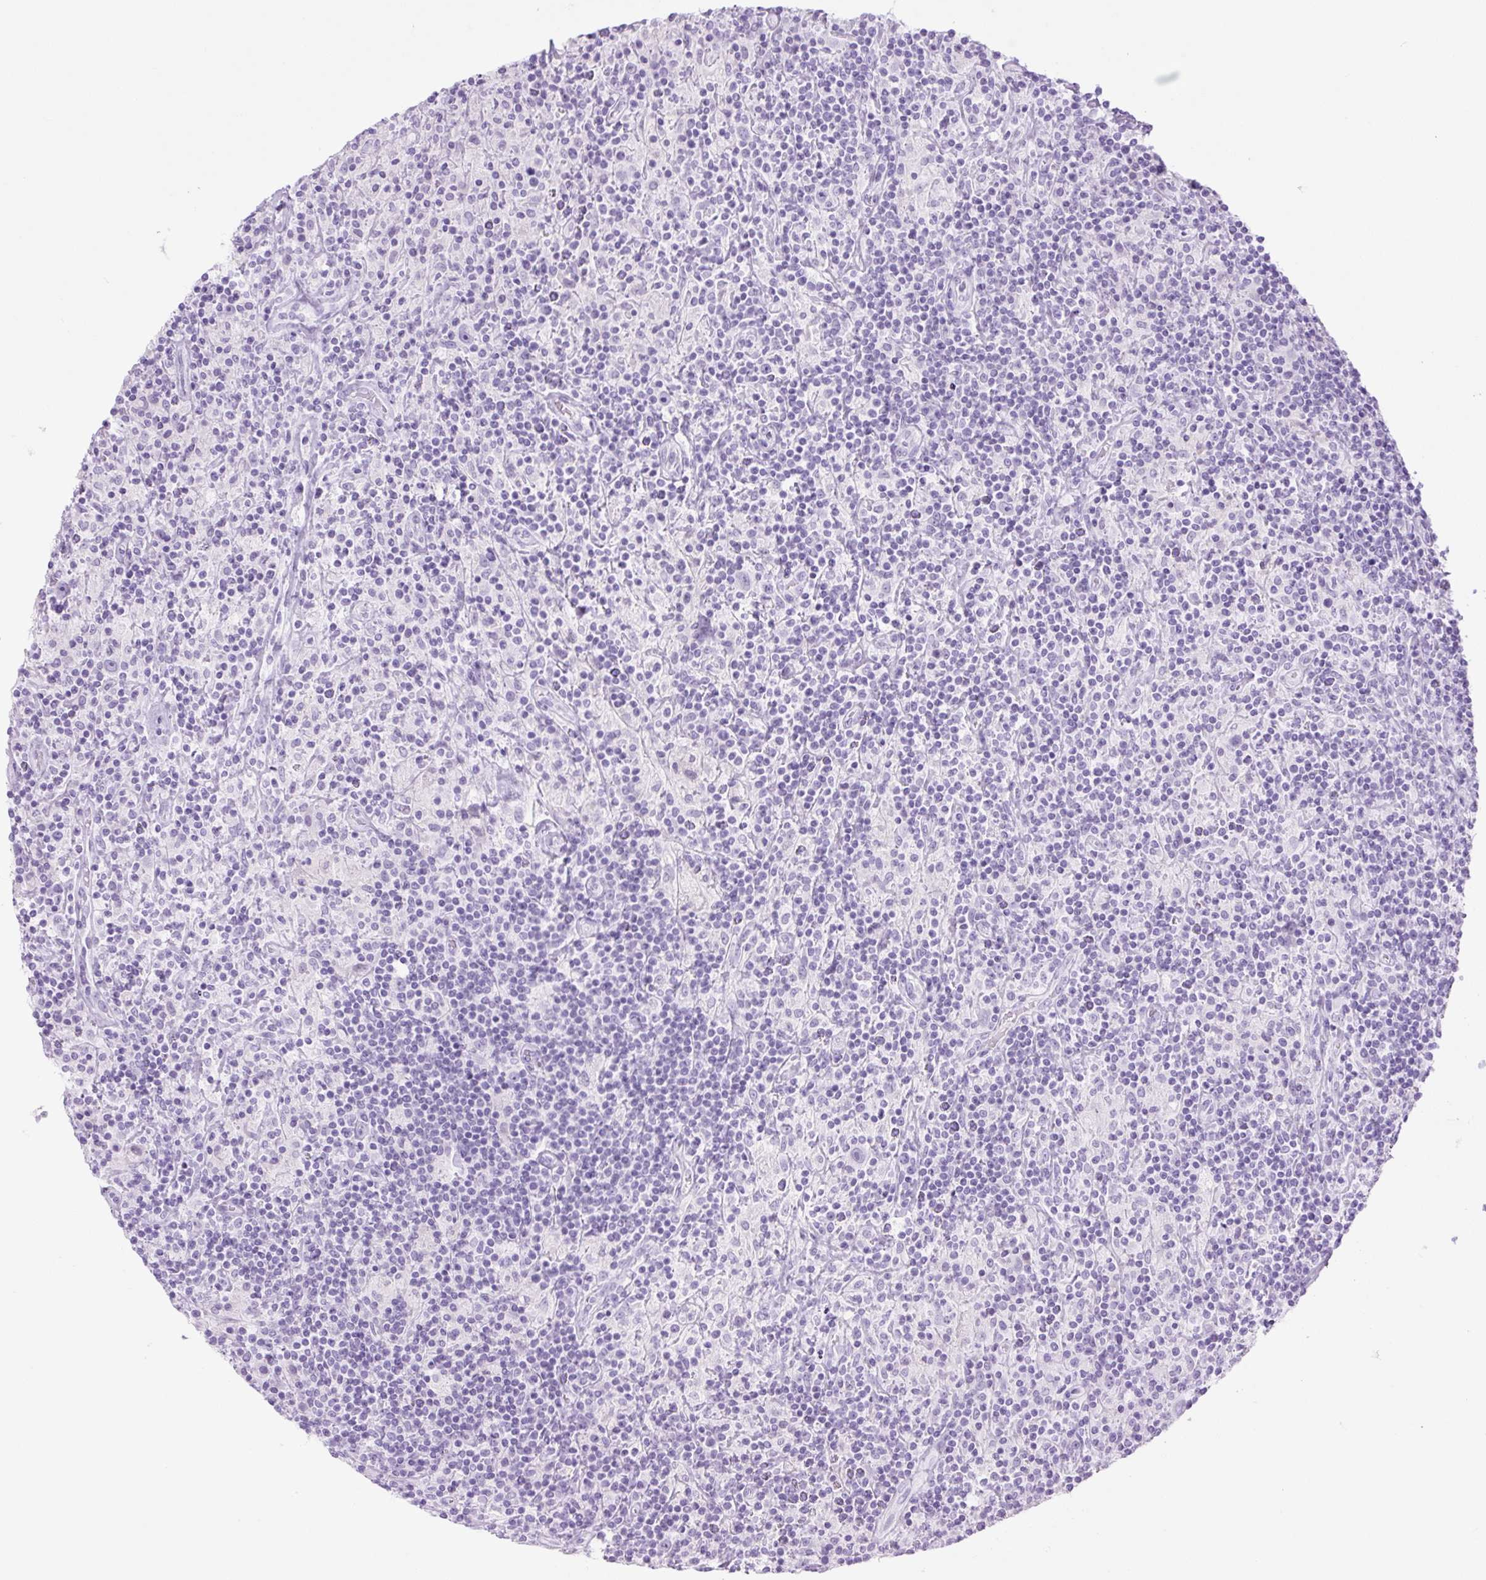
{"staining": {"intensity": "negative", "quantity": "none", "location": "none"}, "tissue": "lymphoma", "cell_type": "Tumor cells", "image_type": "cancer", "snomed": [{"axis": "morphology", "description": "Hodgkin's disease, NOS"}, {"axis": "topography", "description": "Lymph node"}], "caption": "Histopathology image shows no significant protein expression in tumor cells of lymphoma.", "gene": "TFF2", "patient": {"sex": "male", "age": 70}}